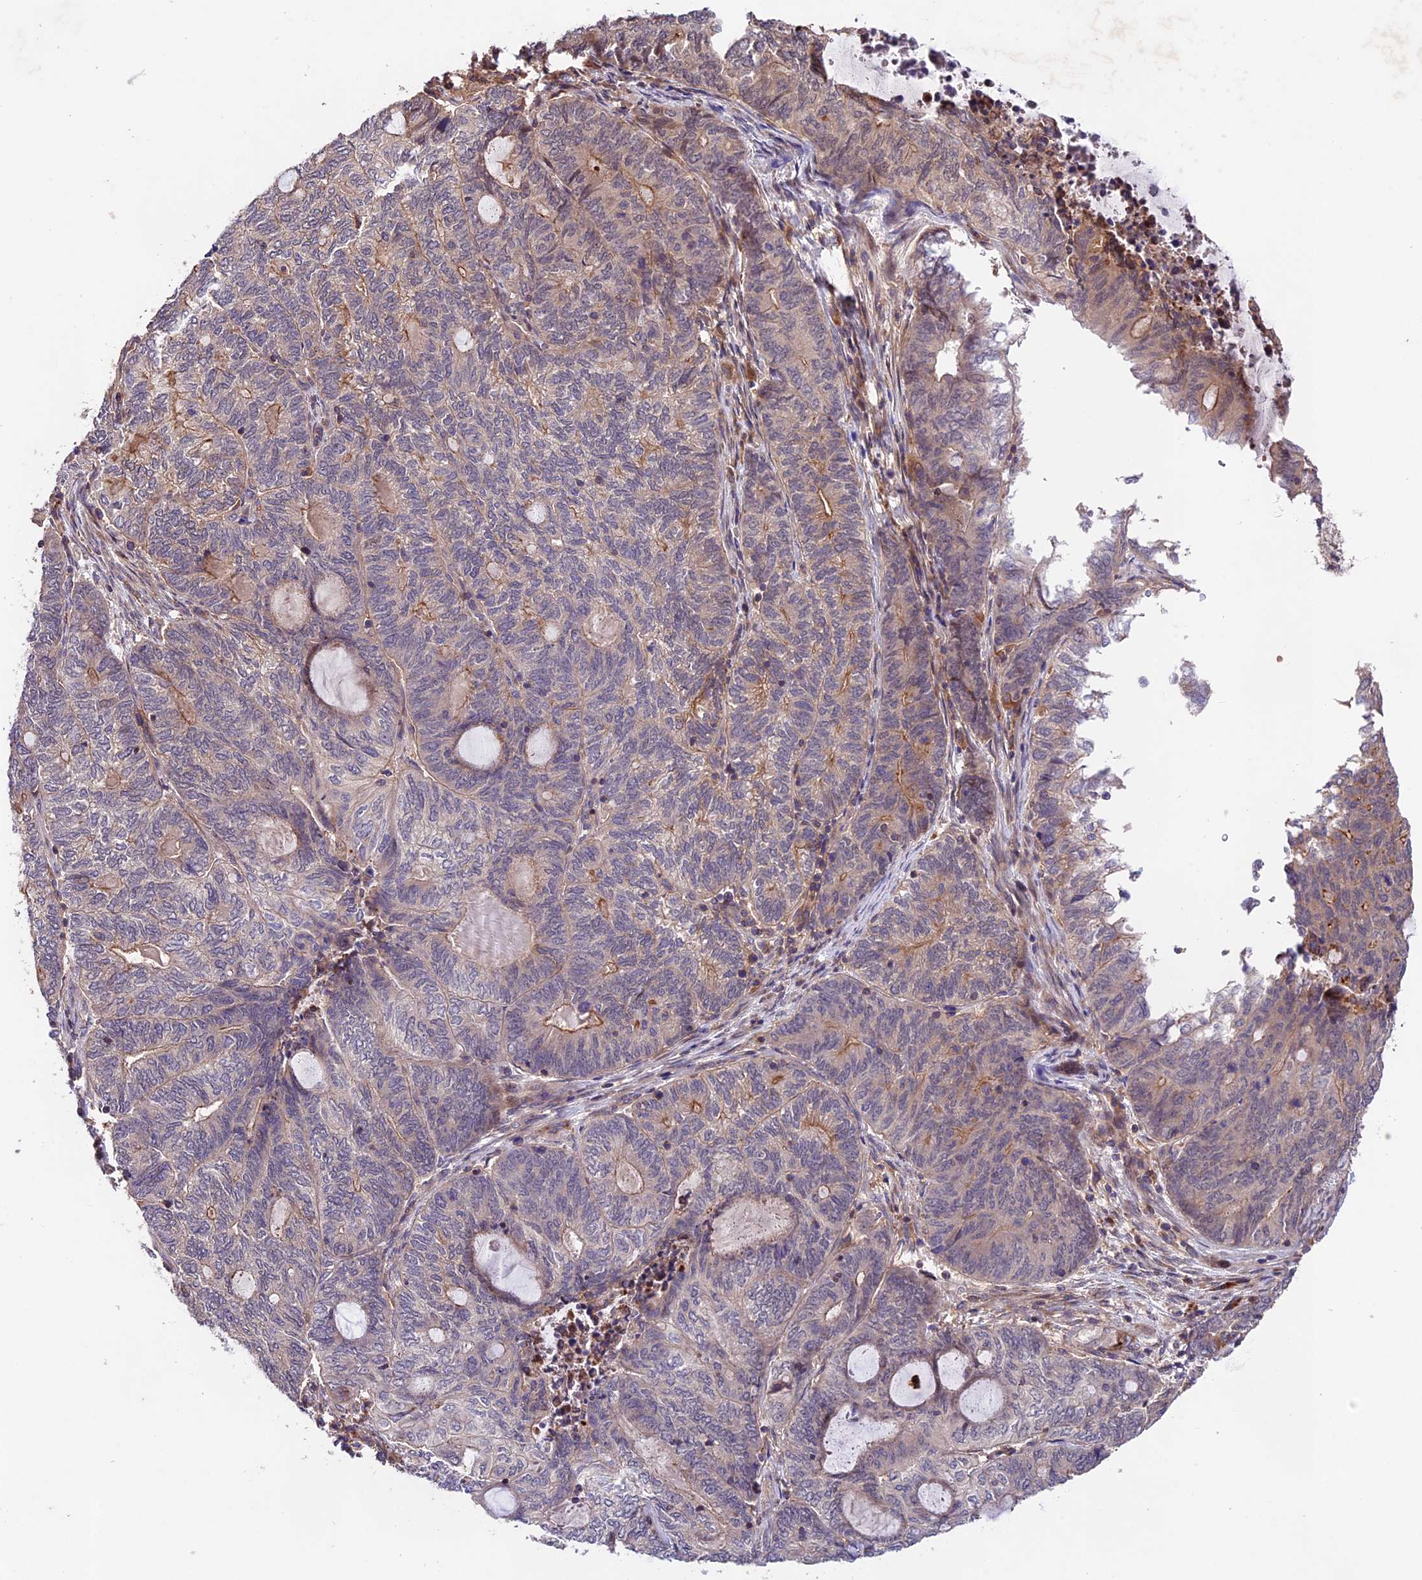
{"staining": {"intensity": "negative", "quantity": "none", "location": "none"}, "tissue": "endometrial cancer", "cell_type": "Tumor cells", "image_type": "cancer", "snomed": [{"axis": "morphology", "description": "Adenocarcinoma, NOS"}, {"axis": "topography", "description": "Uterus"}, {"axis": "topography", "description": "Endometrium"}], "caption": "Immunohistochemical staining of human endometrial adenocarcinoma displays no significant expression in tumor cells. (Brightfield microscopy of DAB immunohistochemistry (IHC) at high magnification).", "gene": "CACNA1H", "patient": {"sex": "female", "age": 70}}